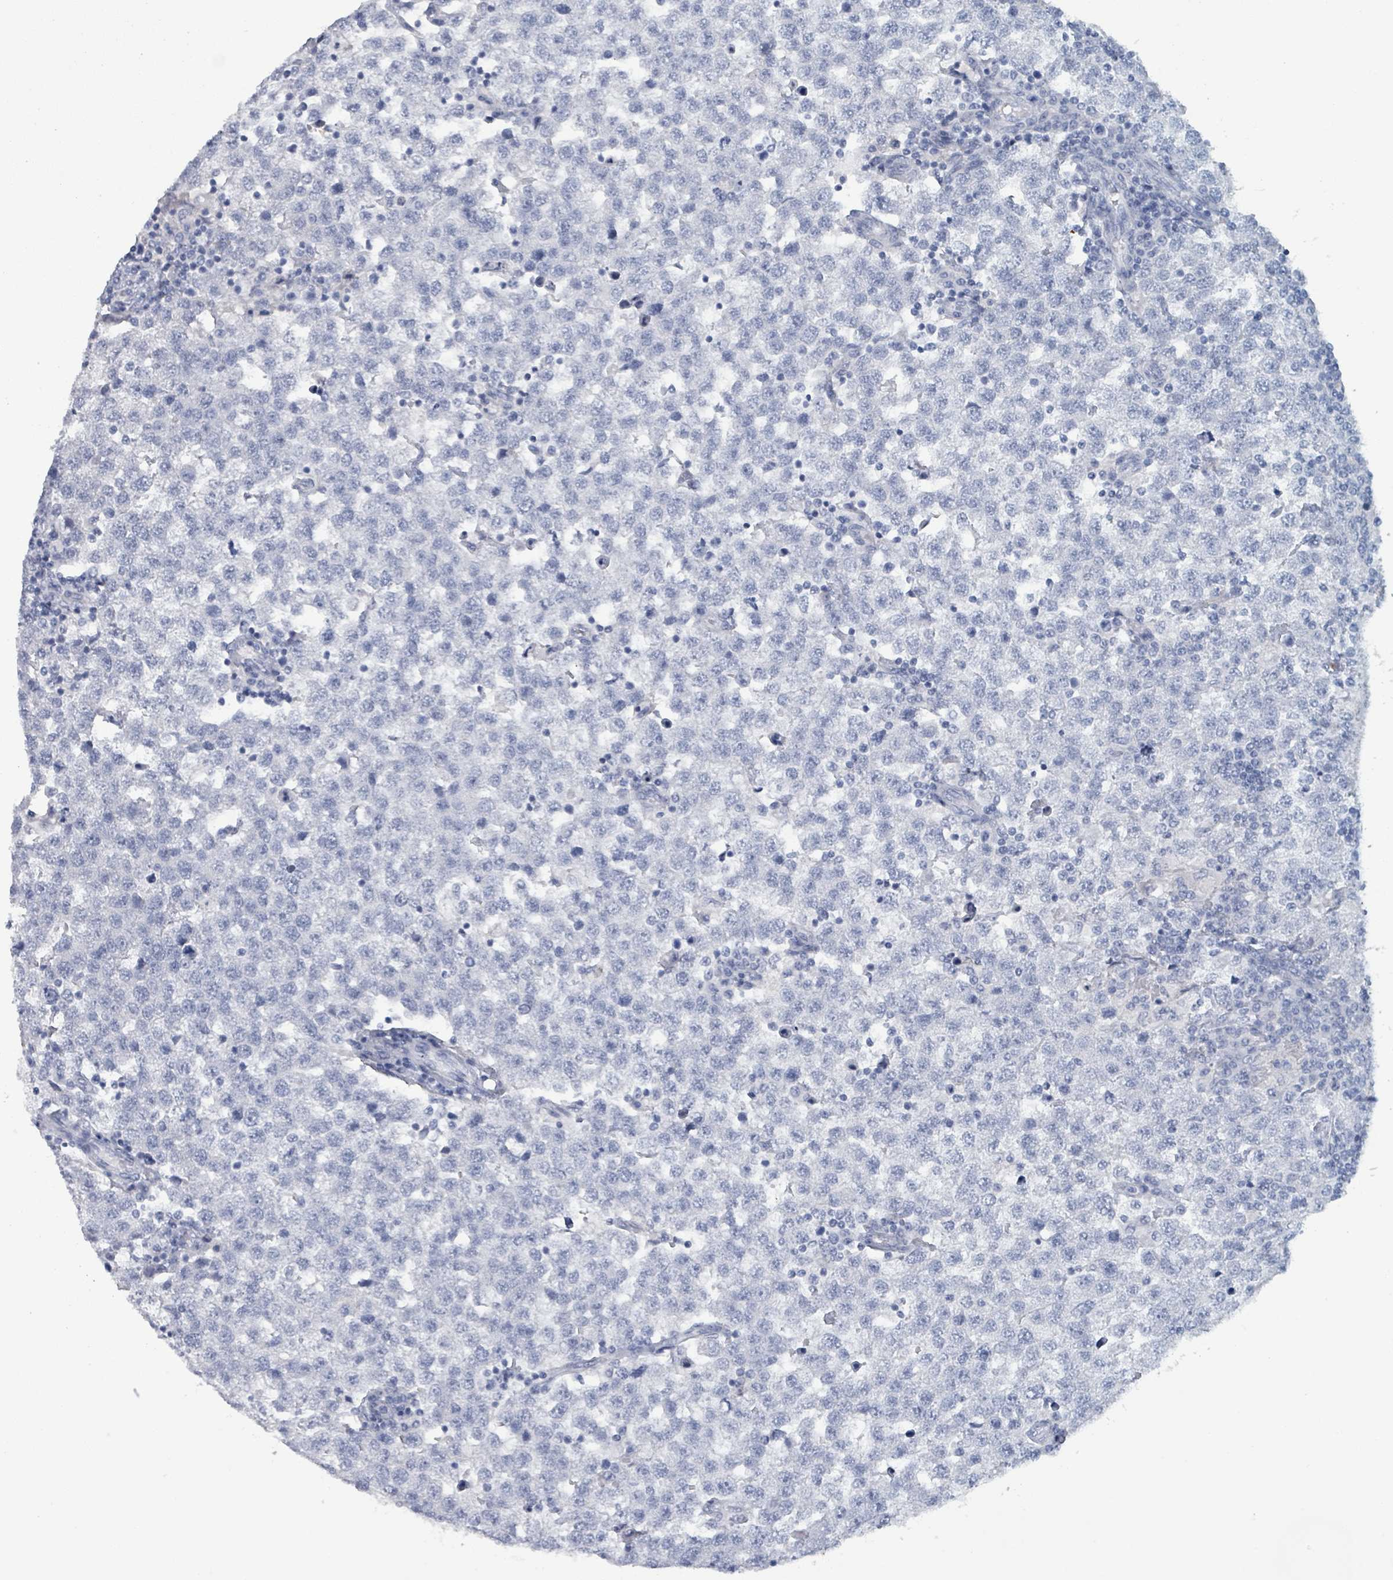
{"staining": {"intensity": "negative", "quantity": "none", "location": "none"}, "tissue": "testis cancer", "cell_type": "Tumor cells", "image_type": "cancer", "snomed": [{"axis": "morphology", "description": "Seminoma, NOS"}, {"axis": "topography", "description": "Testis"}], "caption": "Micrograph shows no protein staining in tumor cells of testis seminoma tissue.", "gene": "VPS13D", "patient": {"sex": "male", "age": 34}}